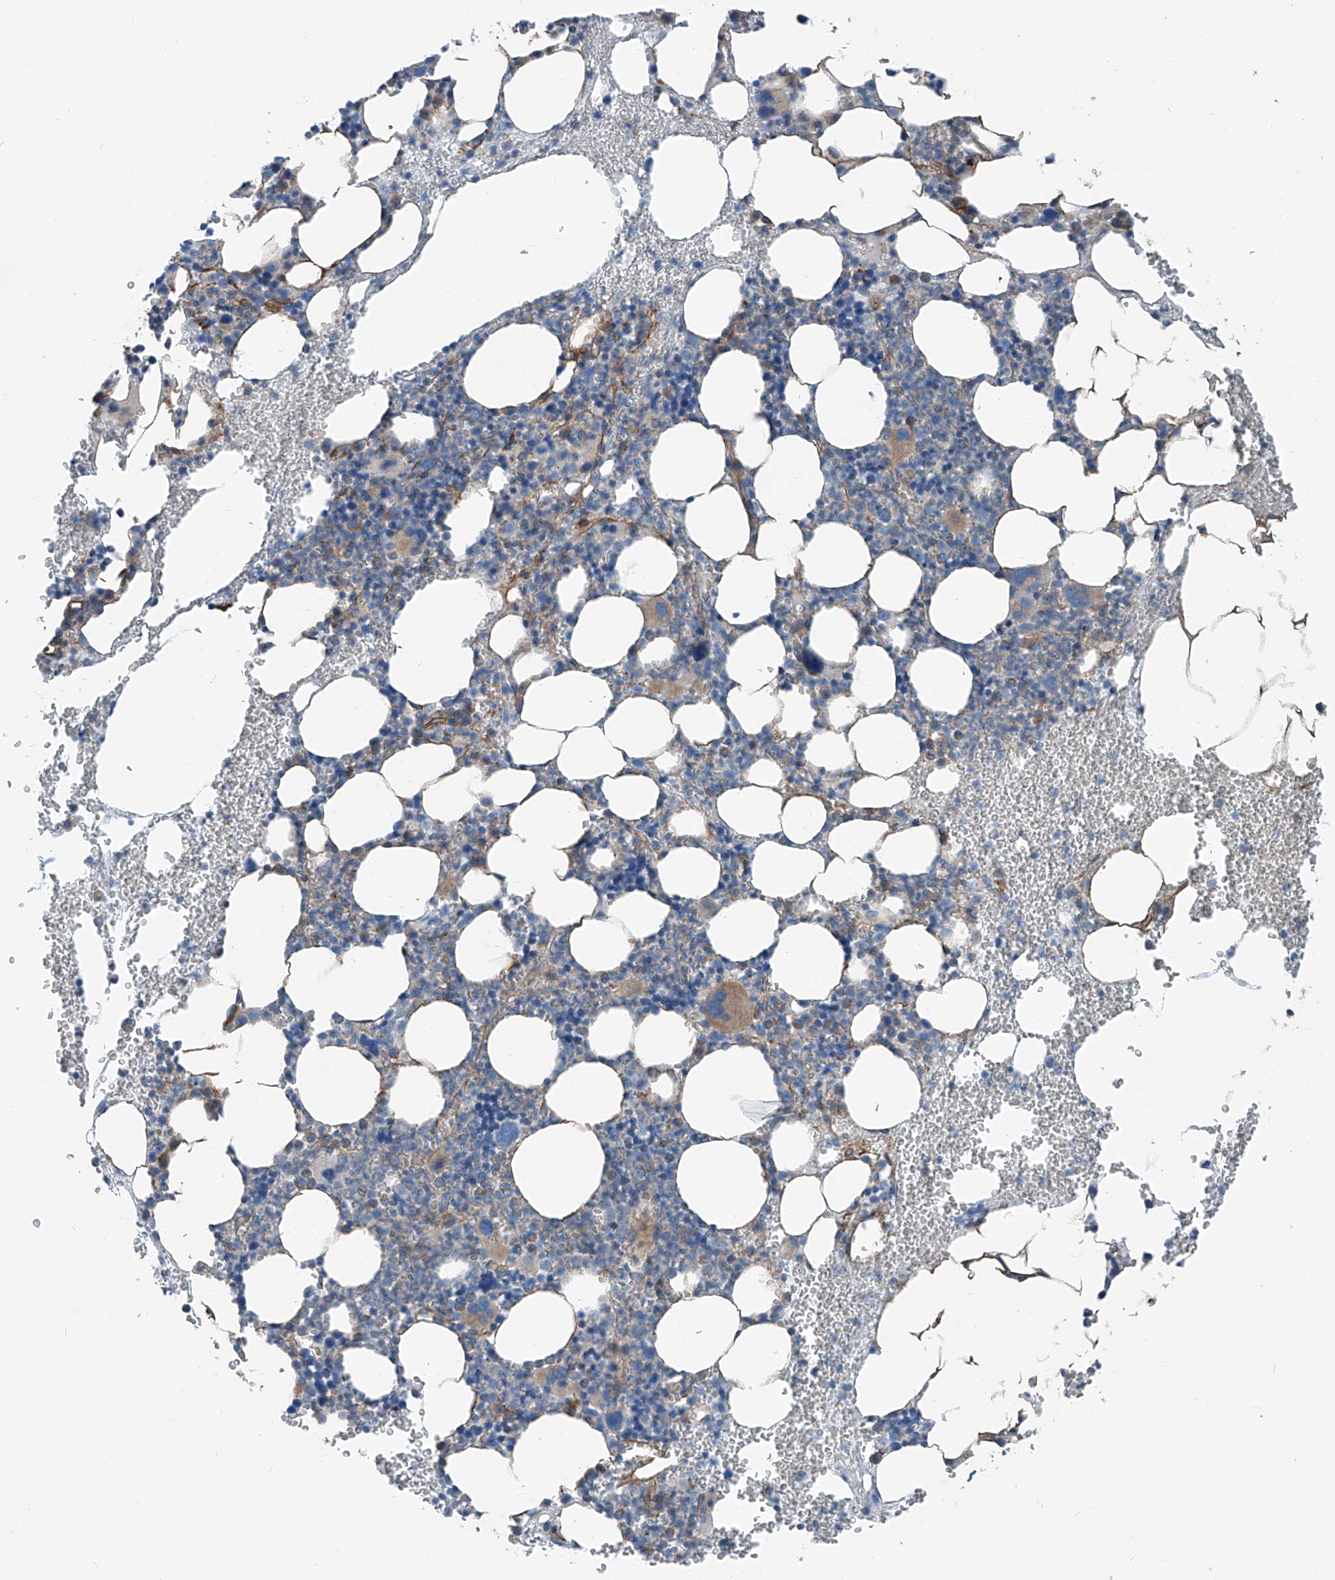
{"staining": {"intensity": "weak", "quantity": "<25%", "location": "cytoplasmic/membranous"}, "tissue": "bone marrow", "cell_type": "Hematopoietic cells", "image_type": "normal", "snomed": [{"axis": "morphology", "description": "Normal tissue, NOS"}, {"axis": "morphology", "description": "Inflammation, NOS"}, {"axis": "topography", "description": "Bone marrow"}], "caption": "This is a photomicrograph of IHC staining of benign bone marrow, which shows no staining in hematopoietic cells.", "gene": "THEMIS2", "patient": {"sex": "female", "age": 78}}